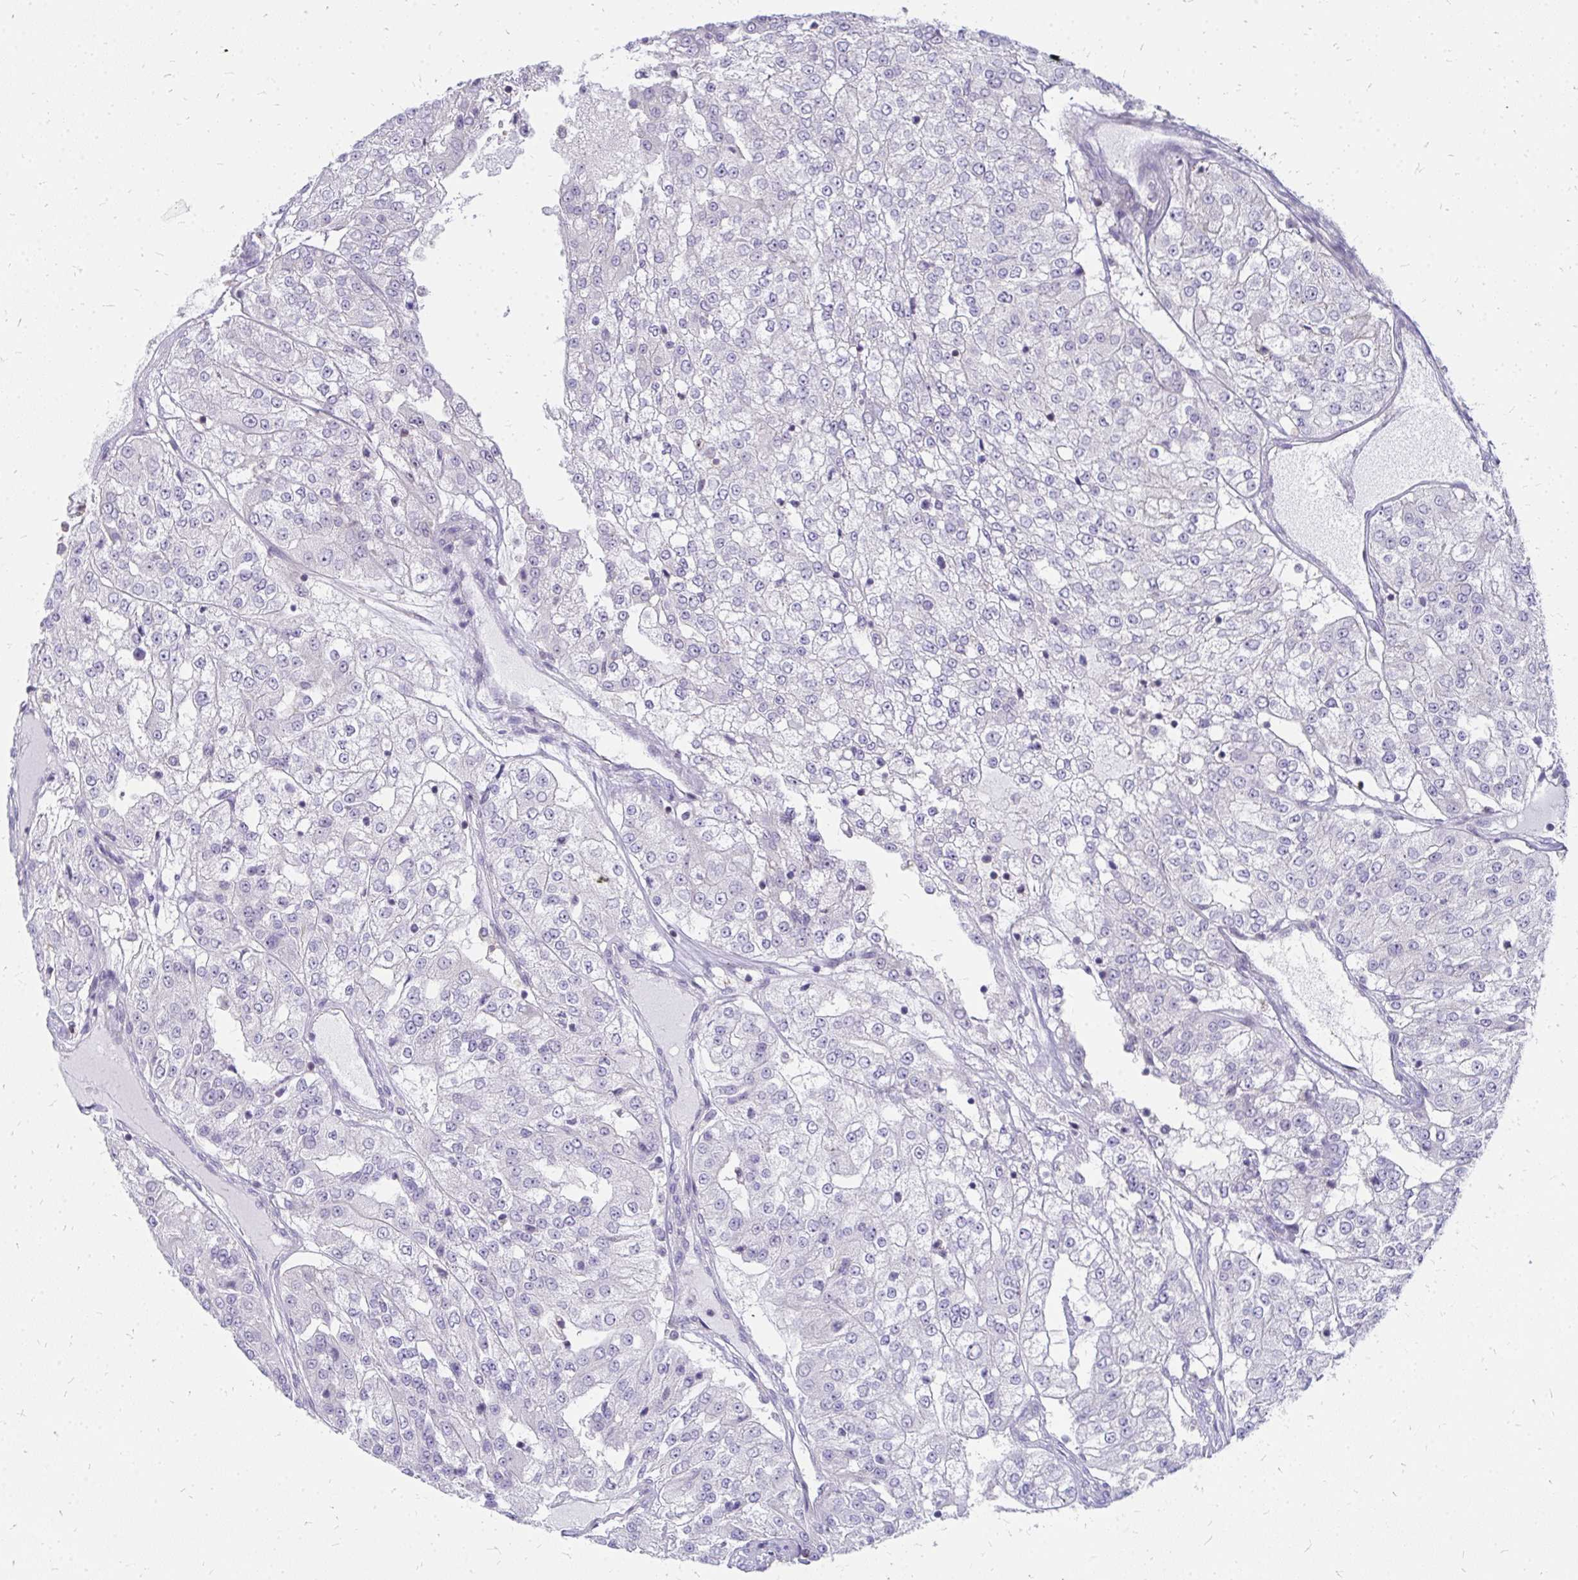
{"staining": {"intensity": "negative", "quantity": "none", "location": "none"}, "tissue": "renal cancer", "cell_type": "Tumor cells", "image_type": "cancer", "snomed": [{"axis": "morphology", "description": "Adenocarcinoma, NOS"}, {"axis": "topography", "description": "Kidney"}], "caption": "Protein analysis of renal adenocarcinoma demonstrates no significant expression in tumor cells.", "gene": "FAM9A", "patient": {"sex": "female", "age": 63}}